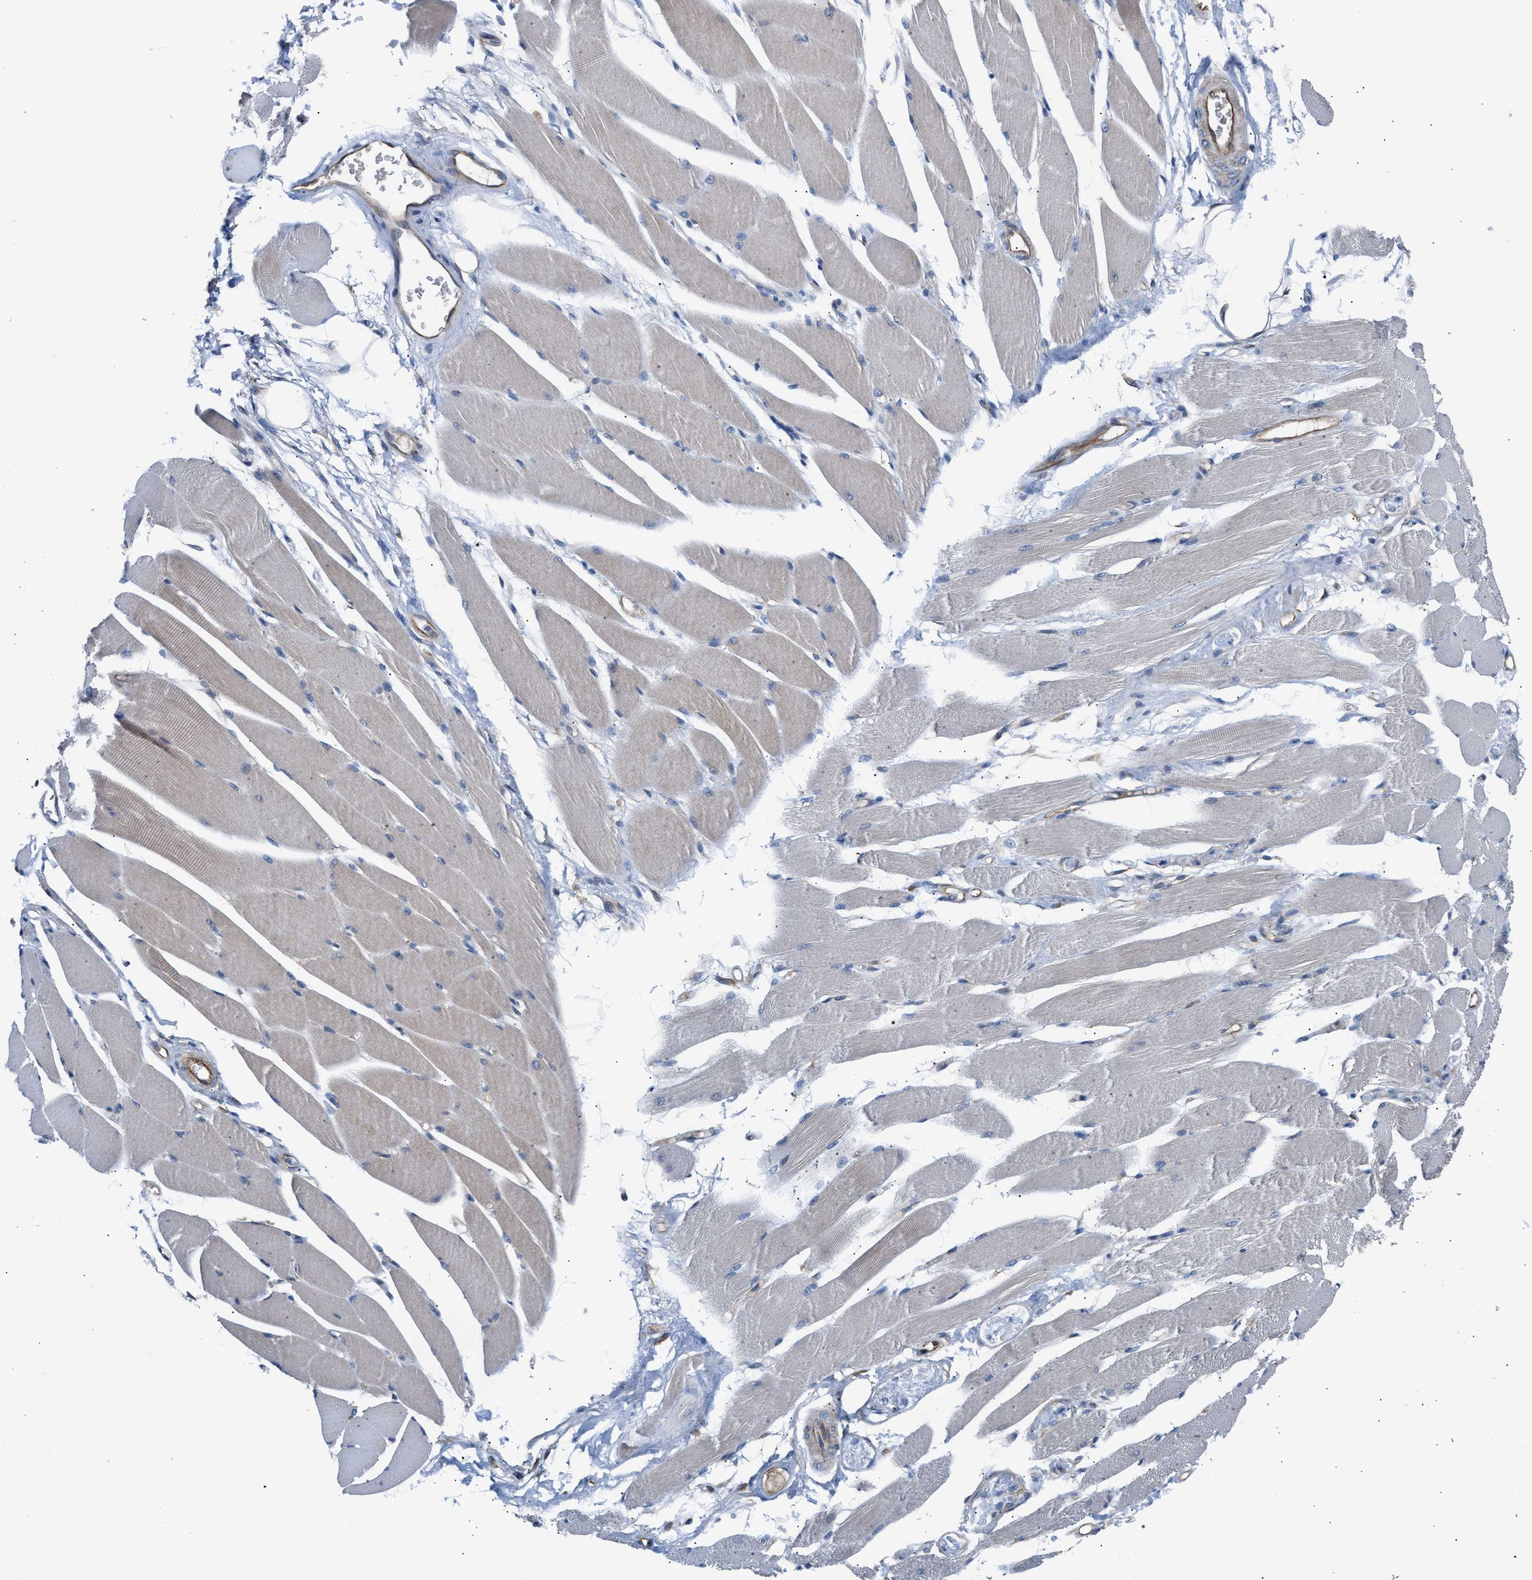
{"staining": {"intensity": "weak", "quantity": "25%-75%", "location": "cytoplasmic/membranous"}, "tissue": "skeletal muscle", "cell_type": "Myocytes", "image_type": "normal", "snomed": [{"axis": "morphology", "description": "Normal tissue, NOS"}, {"axis": "topography", "description": "Skeletal muscle"}, {"axis": "topography", "description": "Peripheral nerve tissue"}], "caption": "The photomicrograph reveals a brown stain indicating the presence of a protein in the cytoplasmic/membranous of myocytes in skeletal muscle. (DAB IHC, brown staining for protein, blue staining for nuclei).", "gene": "TFPI", "patient": {"sex": "female", "age": 84}}